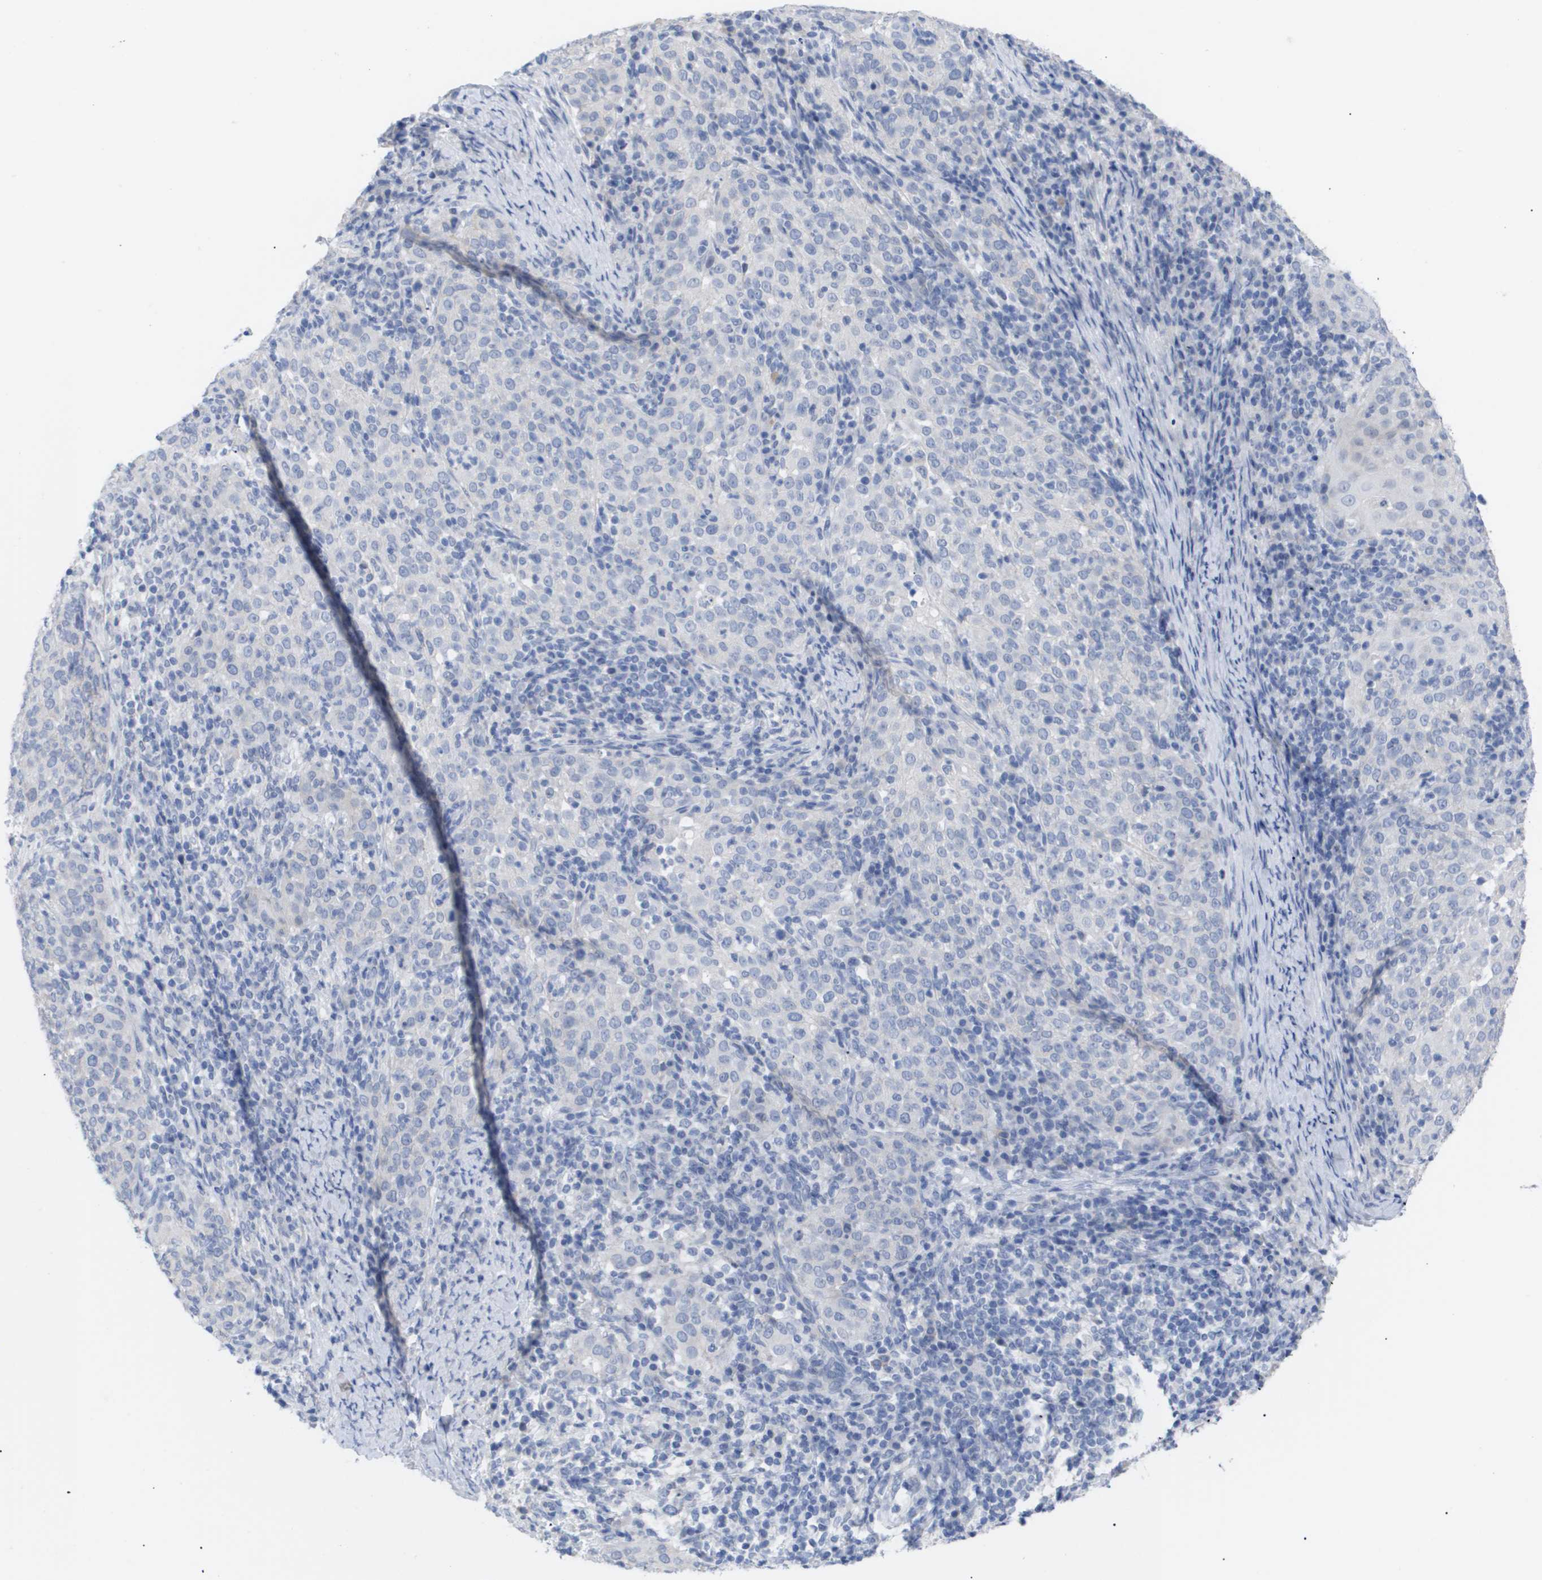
{"staining": {"intensity": "negative", "quantity": "none", "location": "none"}, "tissue": "cervical cancer", "cell_type": "Tumor cells", "image_type": "cancer", "snomed": [{"axis": "morphology", "description": "Squamous cell carcinoma, NOS"}, {"axis": "topography", "description": "Cervix"}], "caption": "Human cervical cancer (squamous cell carcinoma) stained for a protein using immunohistochemistry (IHC) demonstrates no positivity in tumor cells.", "gene": "CAV3", "patient": {"sex": "female", "age": 51}}